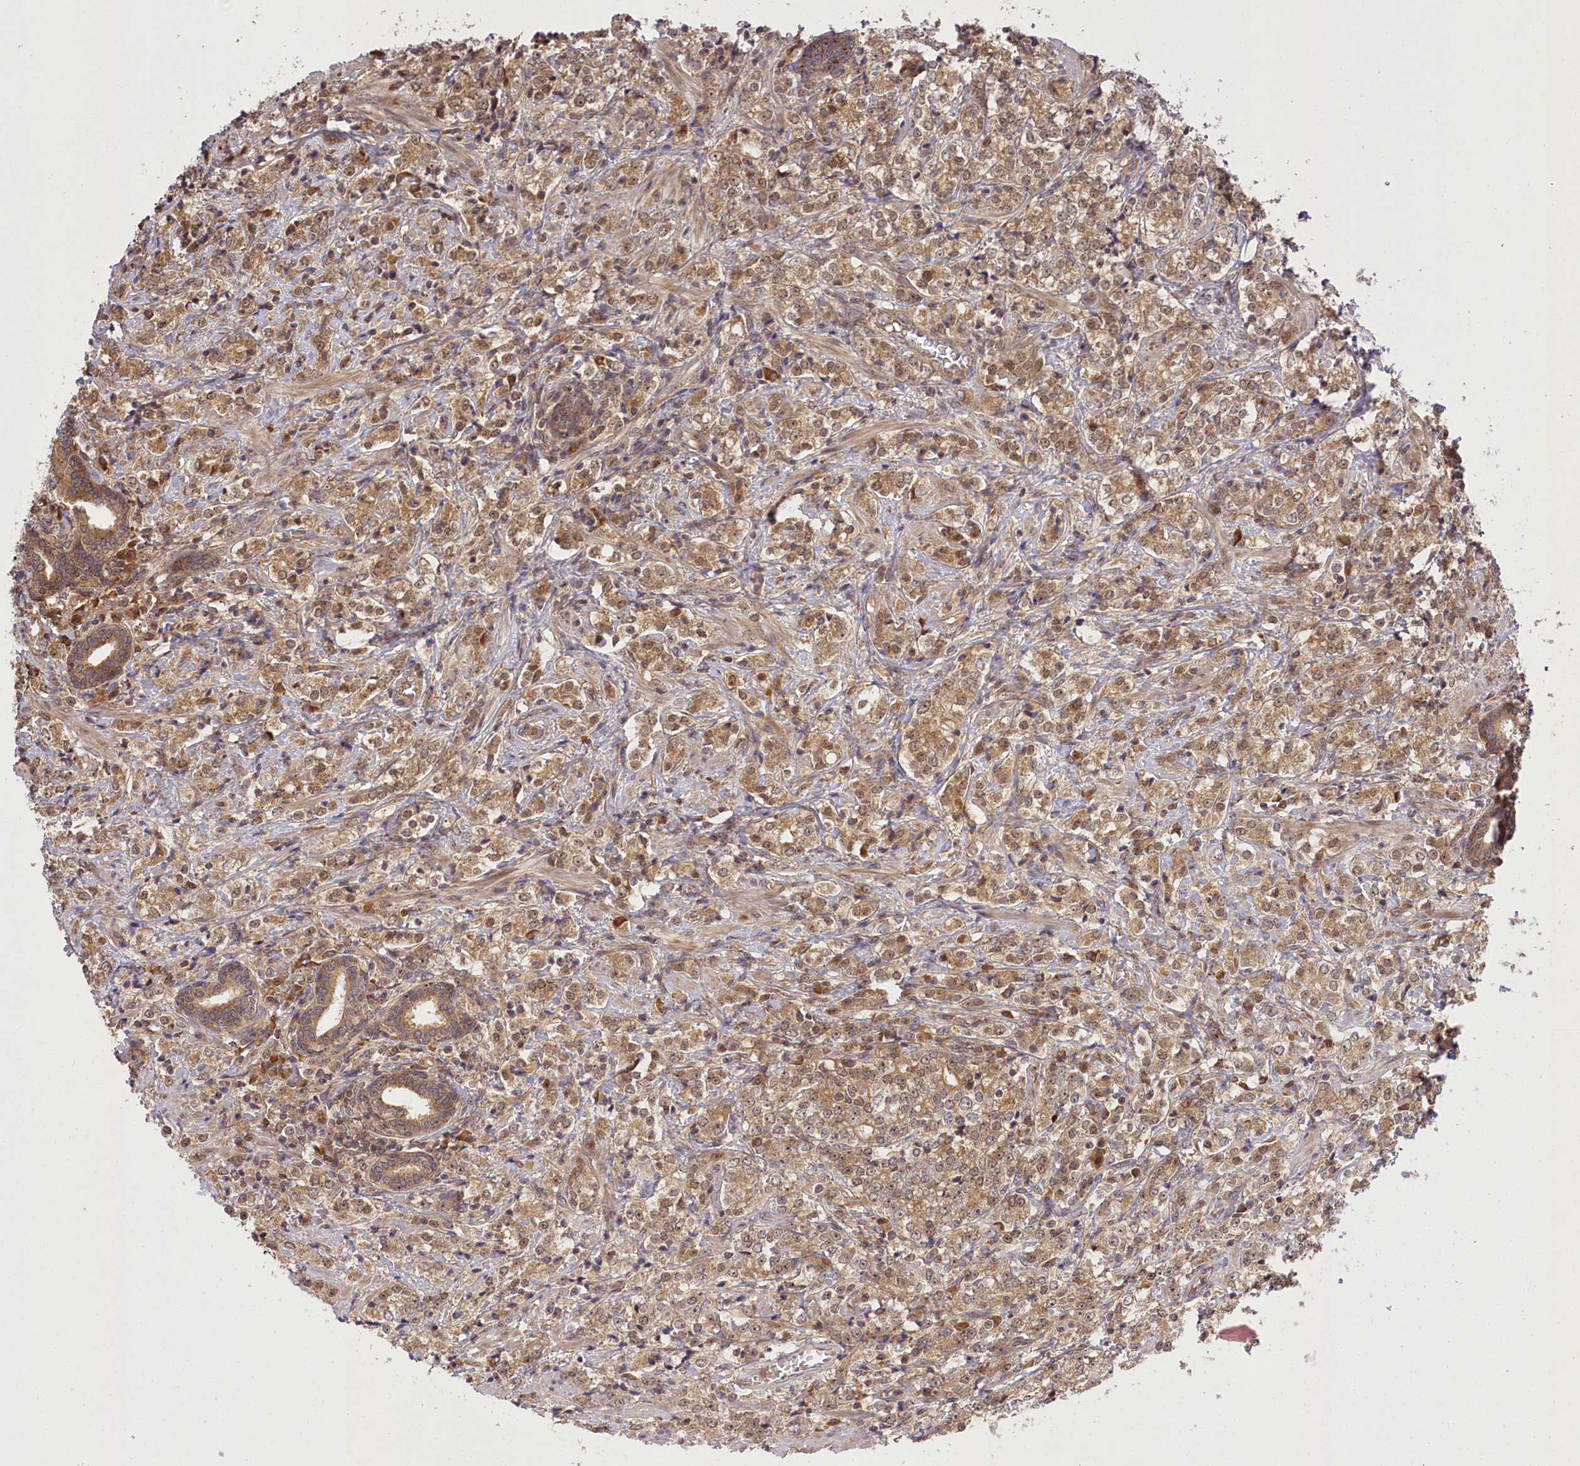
{"staining": {"intensity": "moderate", "quantity": ">75%", "location": "cytoplasmic/membranous,nuclear"}, "tissue": "prostate cancer", "cell_type": "Tumor cells", "image_type": "cancer", "snomed": [{"axis": "morphology", "description": "Adenocarcinoma, High grade"}, {"axis": "topography", "description": "Prostate"}], "caption": "Immunohistochemical staining of human prostate cancer (high-grade adenocarcinoma) displays medium levels of moderate cytoplasmic/membranous and nuclear positivity in about >75% of tumor cells.", "gene": "SERGEF", "patient": {"sex": "male", "age": 69}}